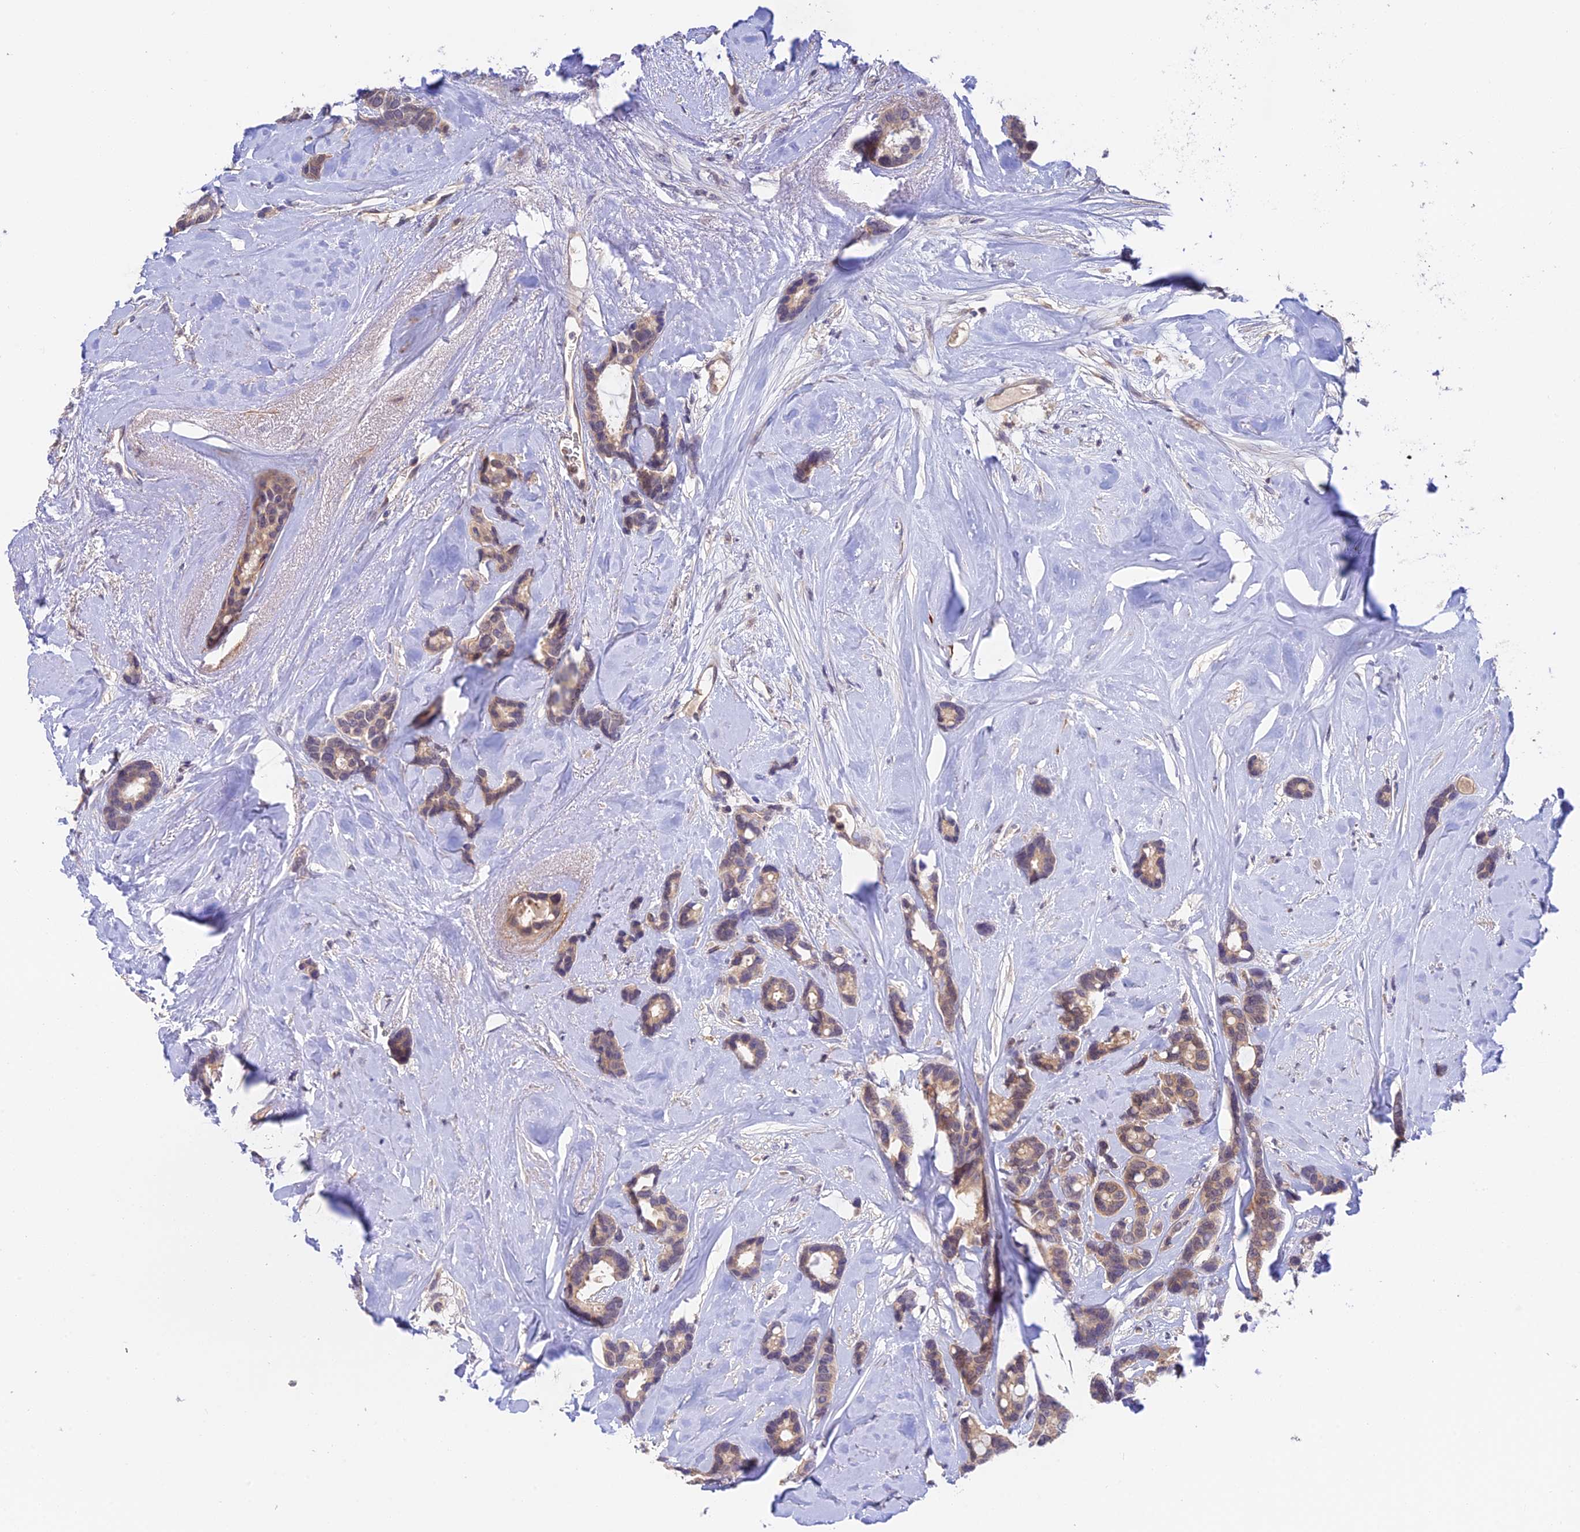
{"staining": {"intensity": "weak", "quantity": "25%-75%", "location": "cytoplasmic/membranous"}, "tissue": "breast cancer", "cell_type": "Tumor cells", "image_type": "cancer", "snomed": [{"axis": "morphology", "description": "Duct carcinoma"}, {"axis": "topography", "description": "Breast"}], "caption": "Protein staining of invasive ductal carcinoma (breast) tissue reveals weak cytoplasmic/membranous staining in approximately 25%-75% of tumor cells.", "gene": "CWH43", "patient": {"sex": "female", "age": 87}}